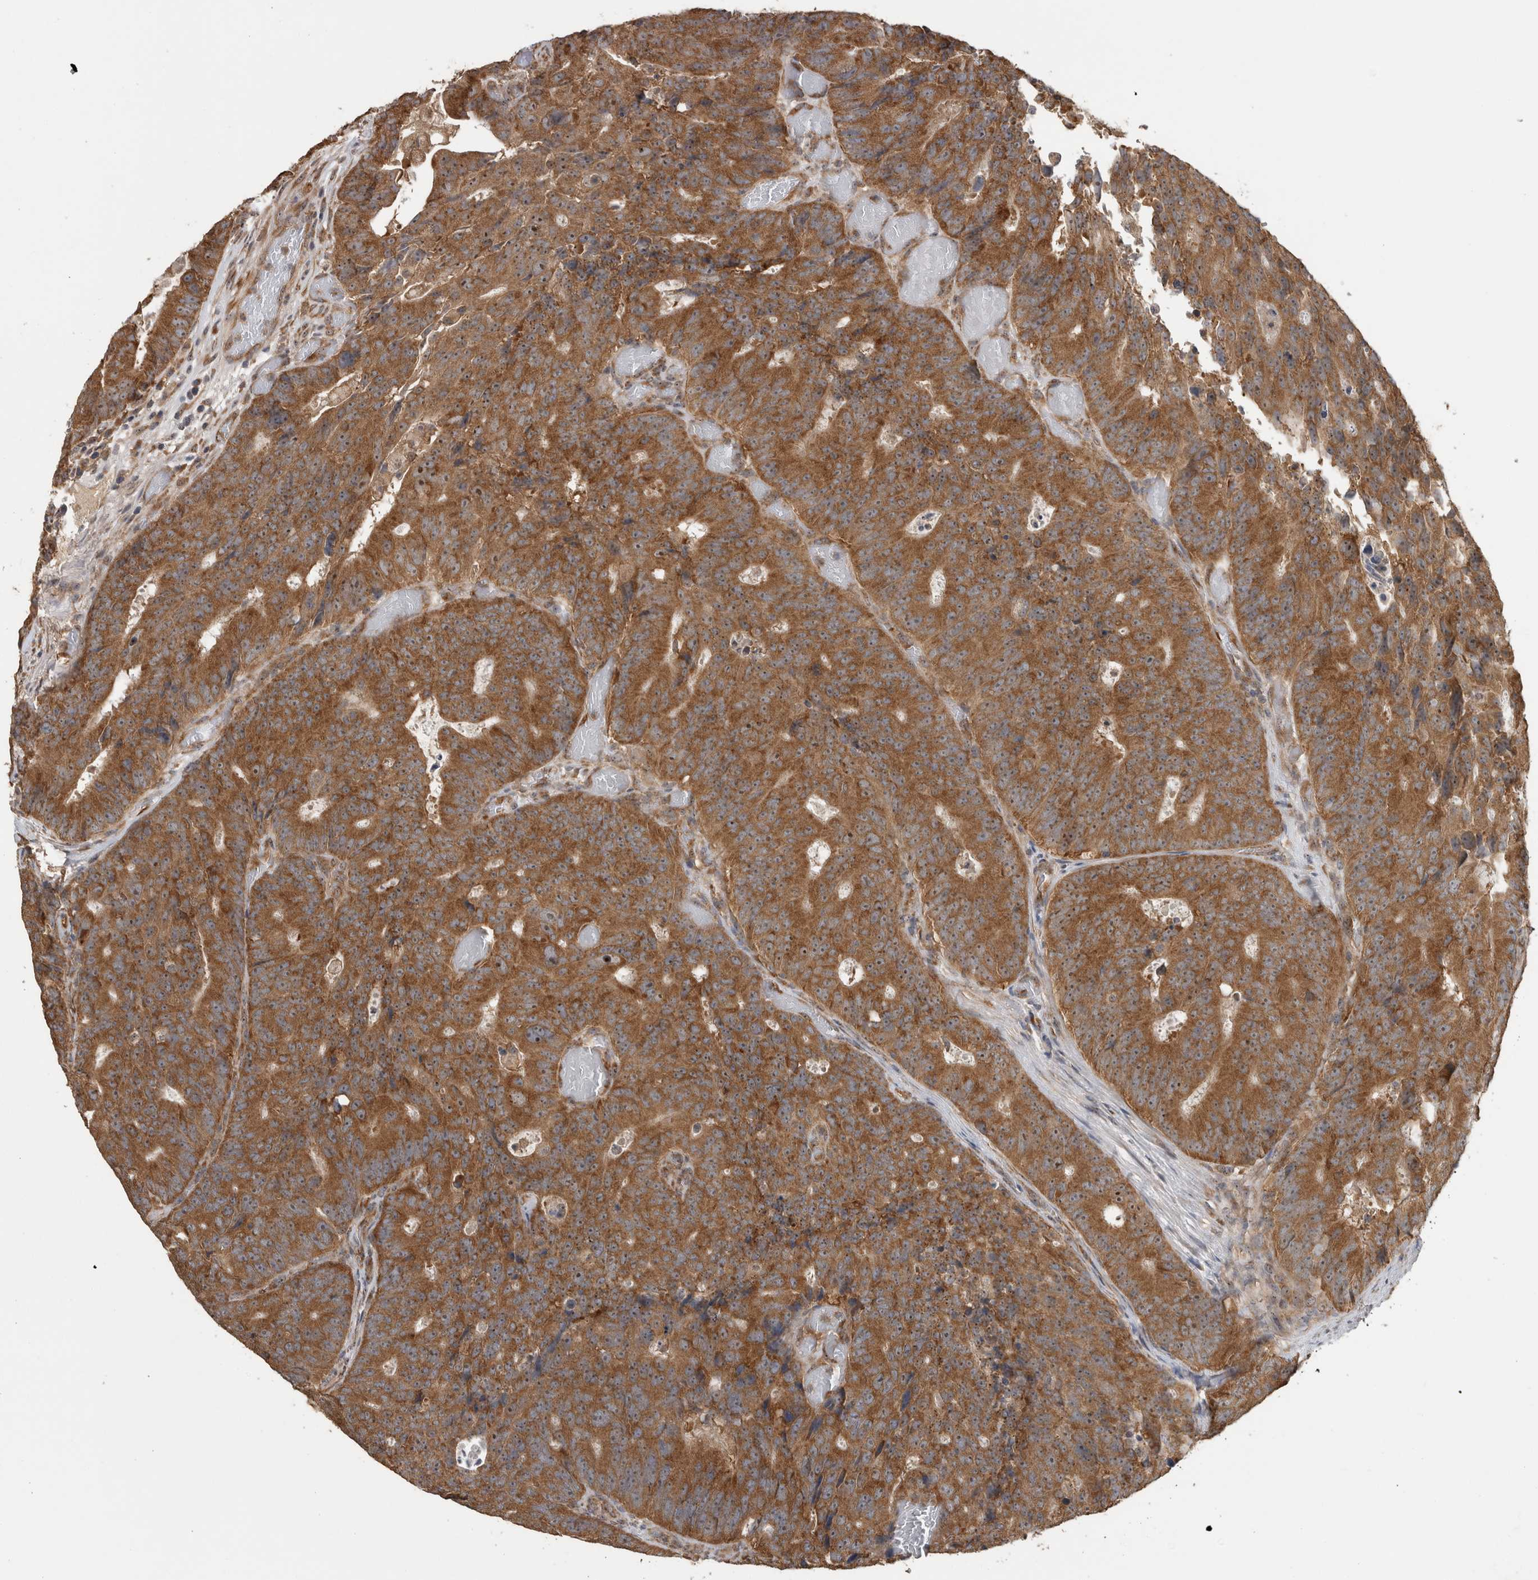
{"staining": {"intensity": "strong", "quantity": ">75%", "location": "cytoplasmic/membranous"}, "tissue": "colorectal cancer", "cell_type": "Tumor cells", "image_type": "cancer", "snomed": [{"axis": "morphology", "description": "Adenocarcinoma, NOS"}, {"axis": "topography", "description": "Colon"}], "caption": "Human colorectal cancer (adenocarcinoma) stained for a protein (brown) displays strong cytoplasmic/membranous positive expression in approximately >75% of tumor cells.", "gene": "ATXN2", "patient": {"sex": "male", "age": 87}}